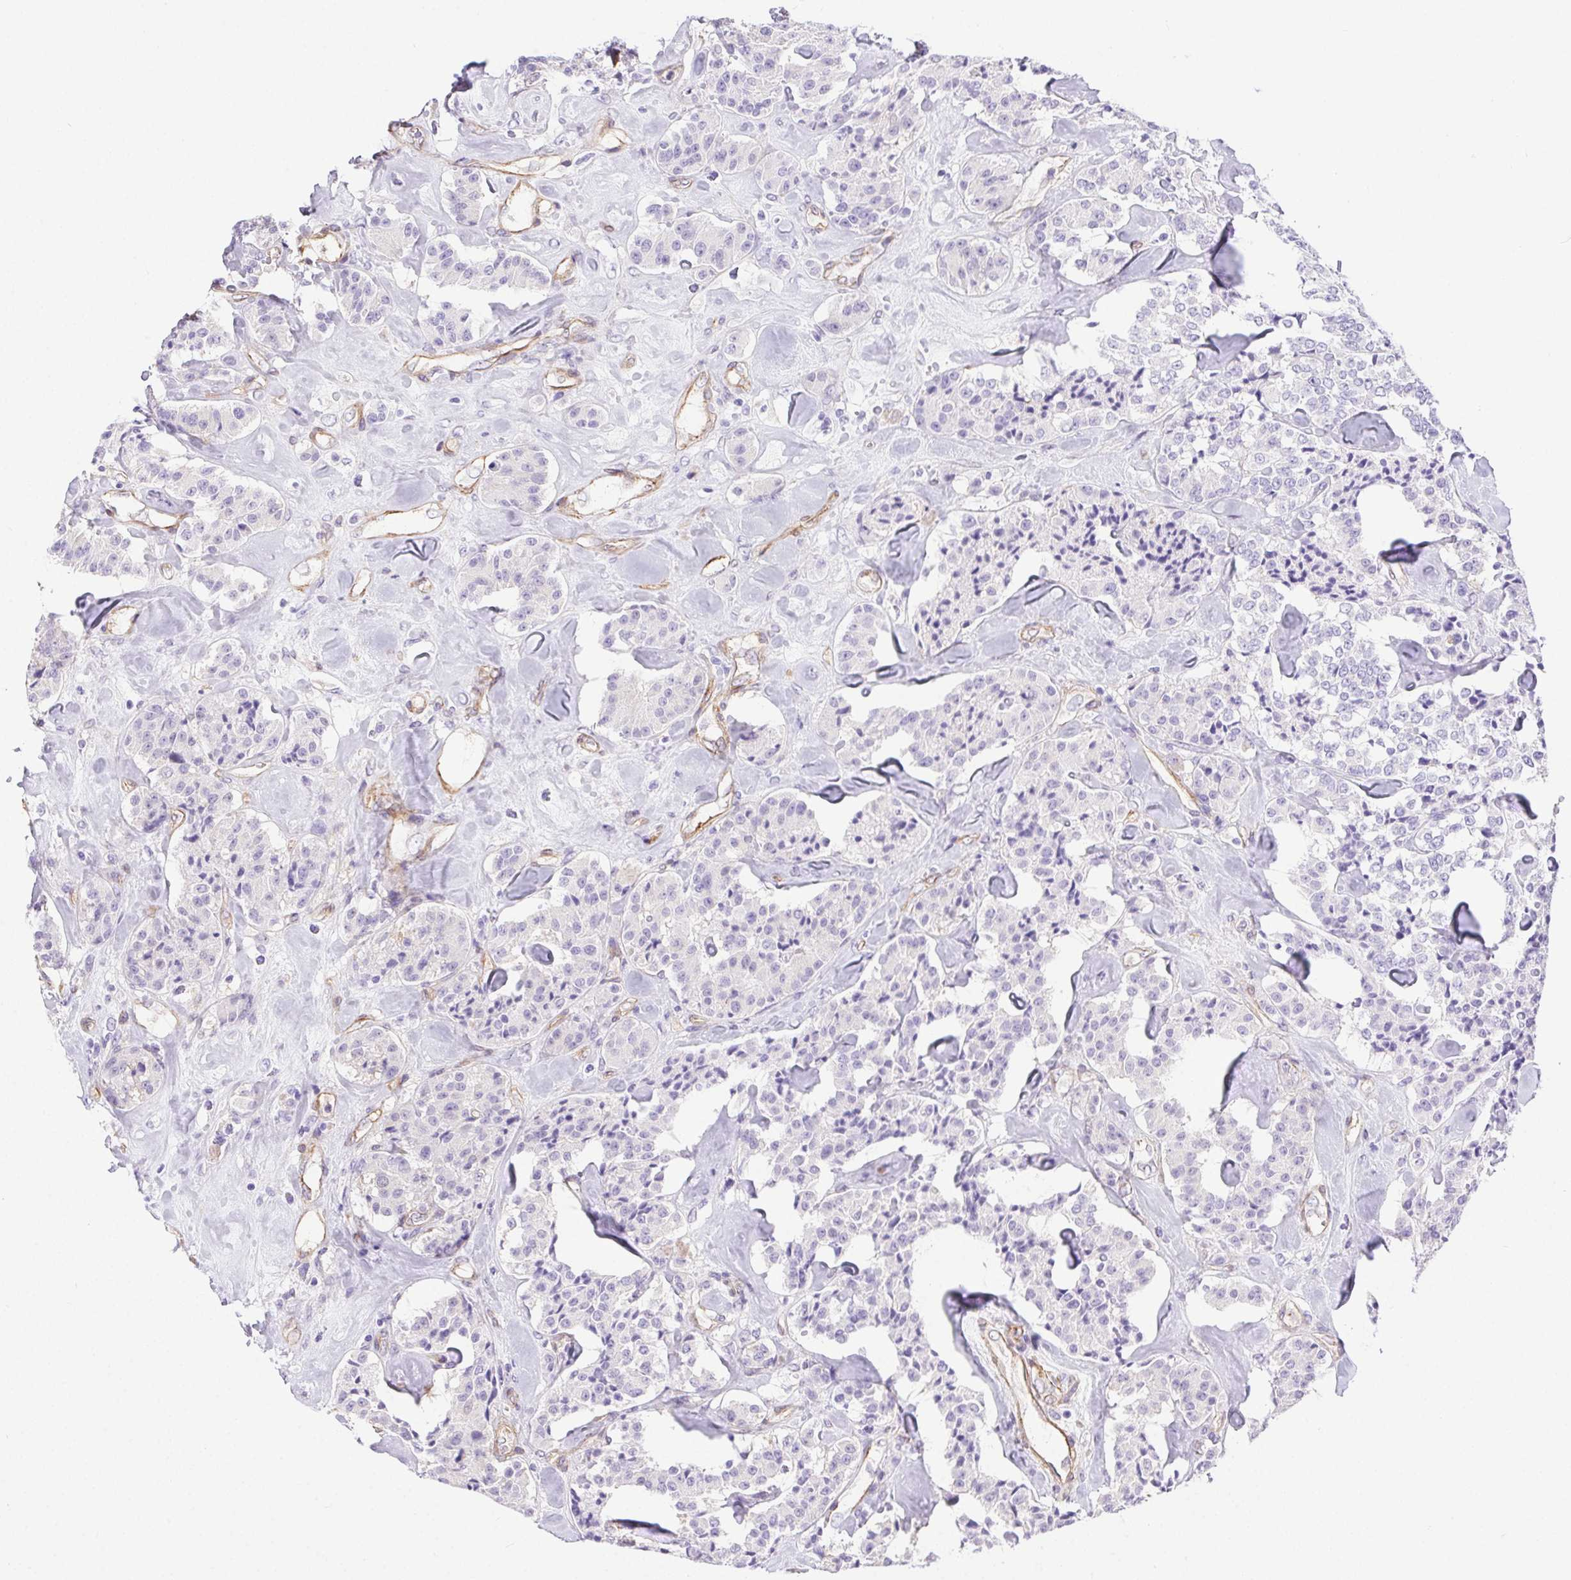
{"staining": {"intensity": "negative", "quantity": "none", "location": "none"}, "tissue": "carcinoid", "cell_type": "Tumor cells", "image_type": "cancer", "snomed": [{"axis": "morphology", "description": "Carcinoid, malignant, NOS"}, {"axis": "topography", "description": "Pancreas"}], "caption": "This is a micrograph of immunohistochemistry (IHC) staining of carcinoid, which shows no expression in tumor cells.", "gene": "SHCBP1L", "patient": {"sex": "male", "age": 41}}